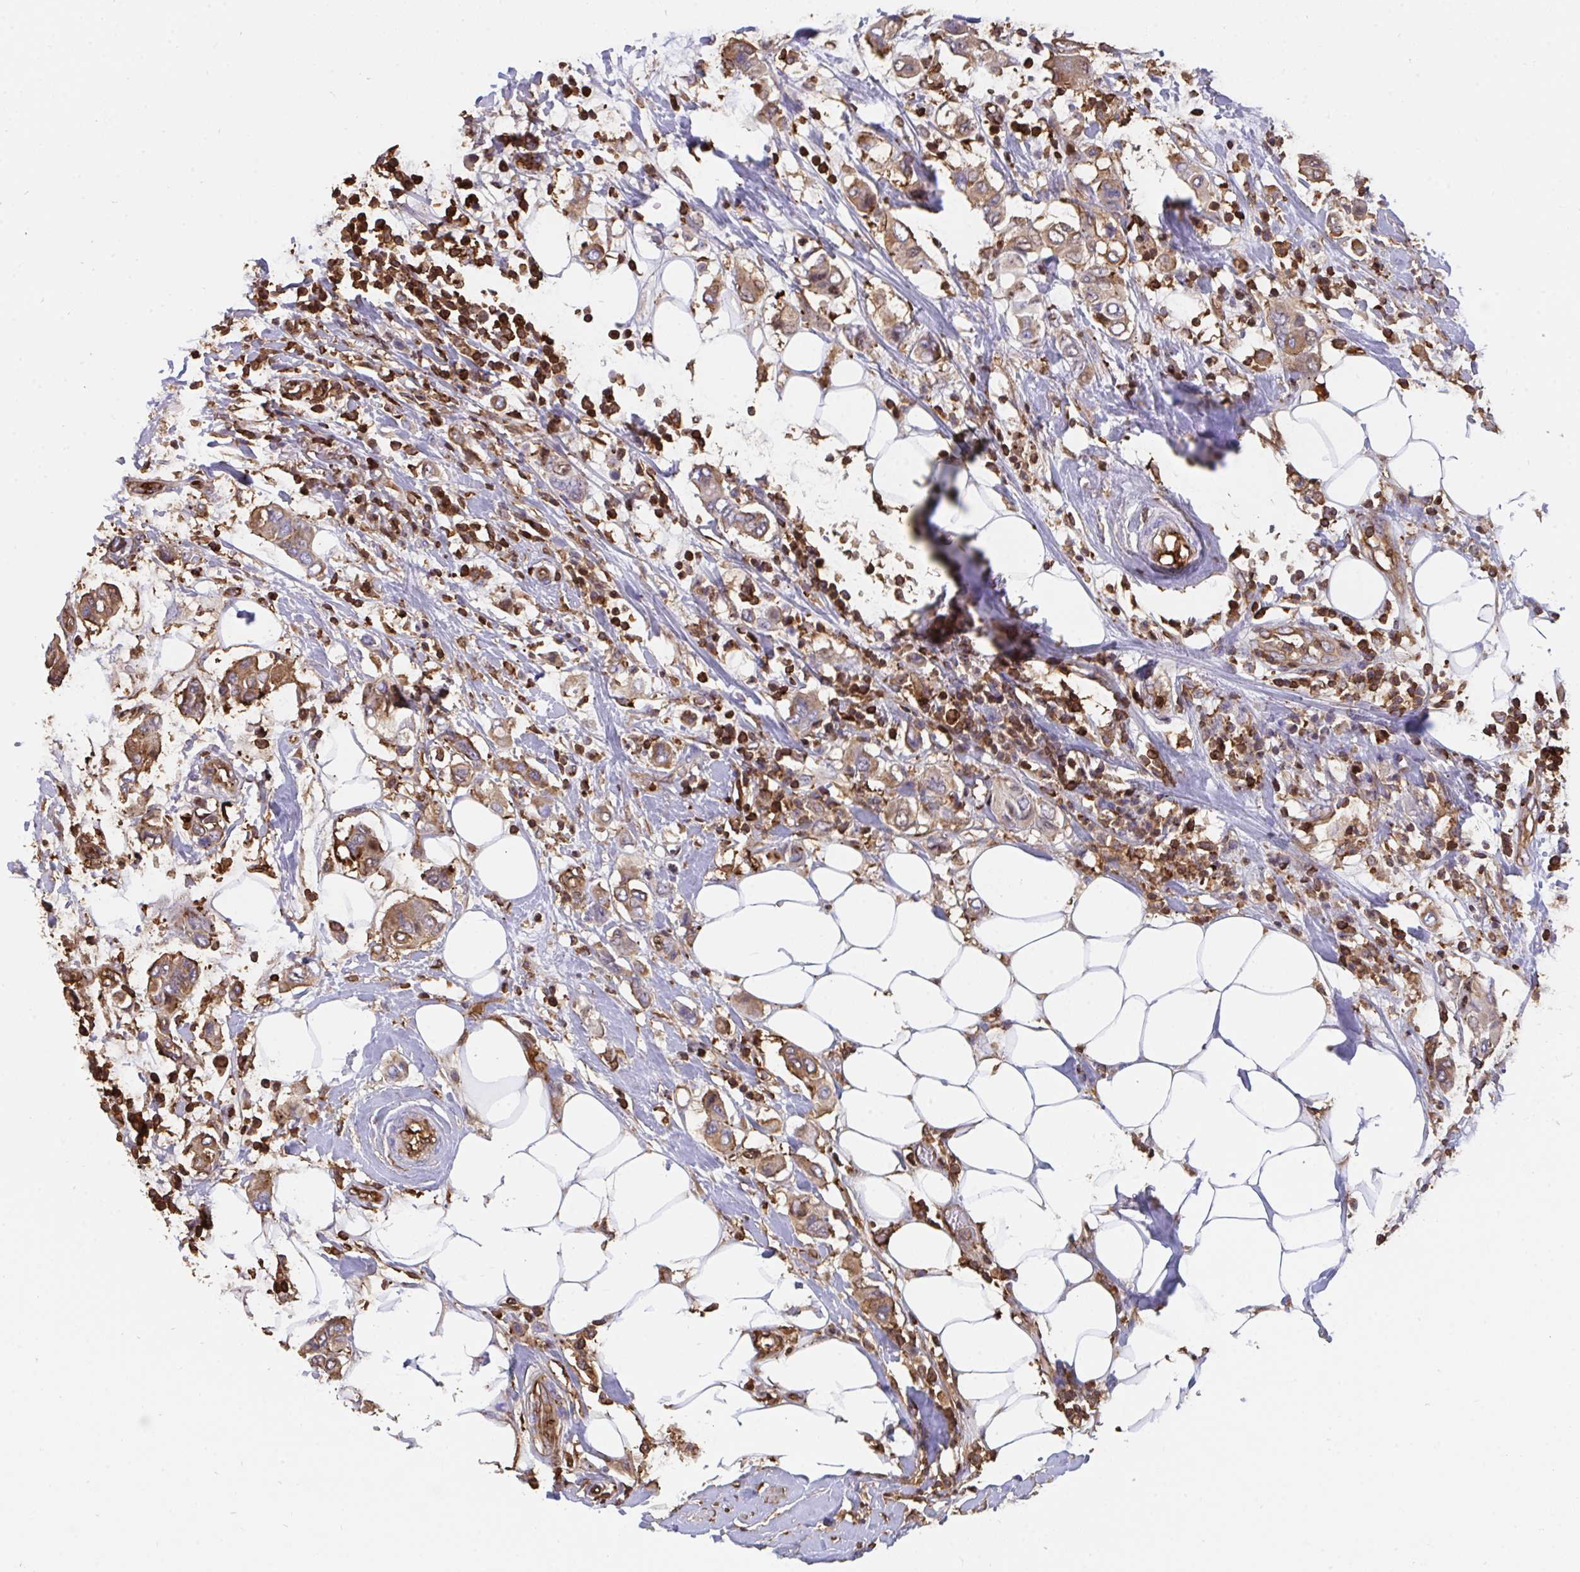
{"staining": {"intensity": "moderate", "quantity": "25%-75%", "location": "cytoplasmic/membranous"}, "tissue": "breast cancer", "cell_type": "Tumor cells", "image_type": "cancer", "snomed": [{"axis": "morphology", "description": "Lobular carcinoma"}, {"axis": "topography", "description": "Breast"}], "caption": "The immunohistochemical stain labels moderate cytoplasmic/membranous positivity in tumor cells of breast lobular carcinoma tissue.", "gene": "CFL1", "patient": {"sex": "female", "age": 51}}